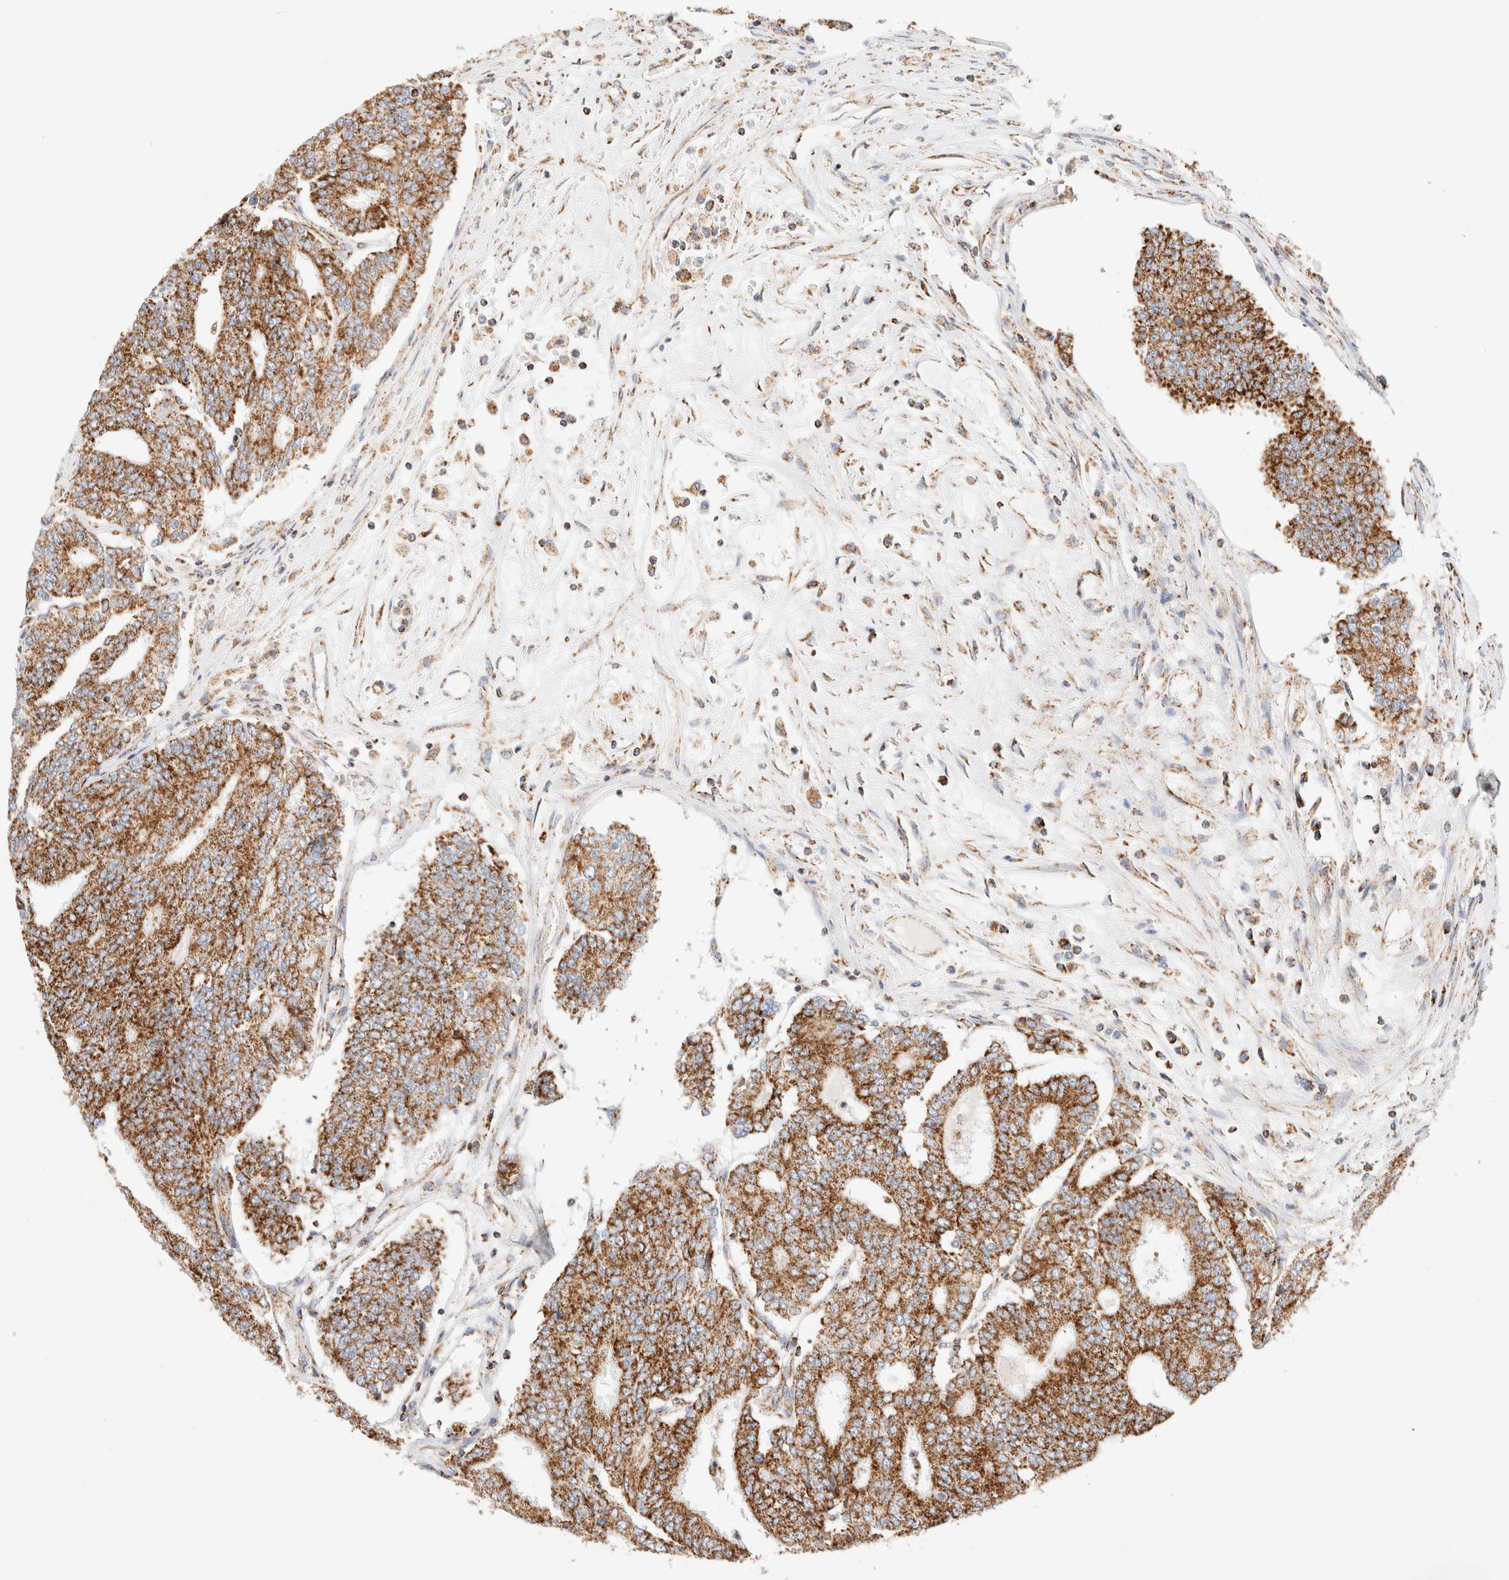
{"staining": {"intensity": "strong", "quantity": ">75%", "location": "cytoplasmic/membranous"}, "tissue": "prostate cancer", "cell_type": "Tumor cells", "image_type": "cancer", "snomed": [{"axis": "morphology", "description": "Normal tissue, NOS"}, {"axis": "morphology", "description": "Adenocarcinoma, High grade"}, {"axis": "topography", "description": "Prostate"}, {"axis": "topography", "description": "Seminal veicle"}], "caption": "Immunohistochemical staining of prostate cancer (adenocarcinoma (high-grade)) displays high levels of strong cytoplasmic/membranous protein staining in approximately >75% of tumor cells. (Stains: DAB (3,3'-diaminobenzidine) in brown, nuclei in blue, Microscopy: brightfield microscopy at high magnification).", "gene": "PHB2", "patient": {"sex": "male", "age": 55}}